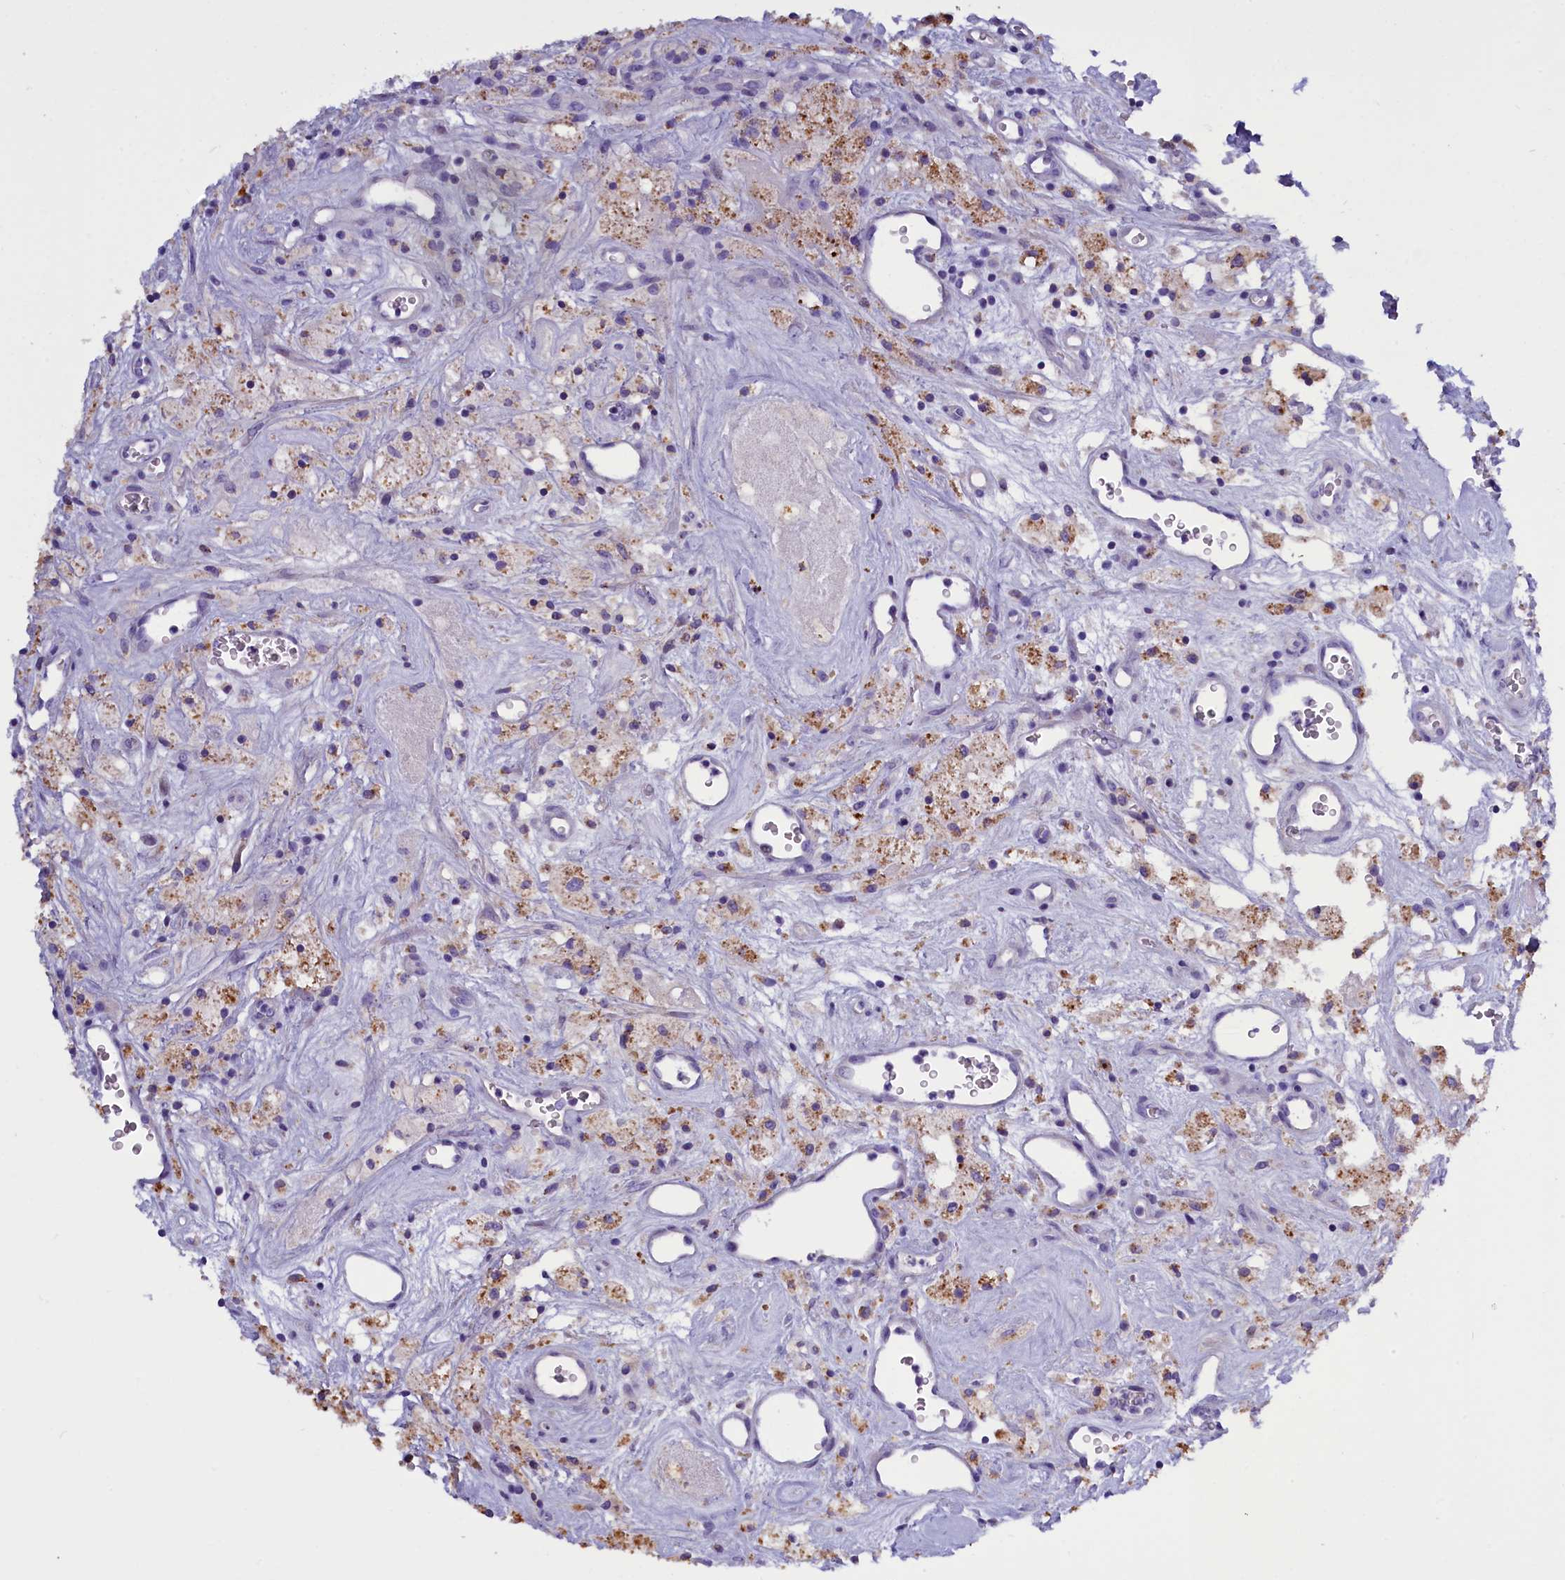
{"staining": {"intensity": "negative", "quantity": "none", "location": "none"}, "tissue": "glioma", "cell_type": "Tumor cells", "image_type": "cancer", "snomed": [{"axis": "morphology", "description": "Glioma, malignant, High grade"}, {"axis": "topography", "description": "Brain"}], "caption": "Tumor cells show no significant protein positivity in glioma.", "gene": "RTTN", "patient": {"sex": "male", "age": 76}}